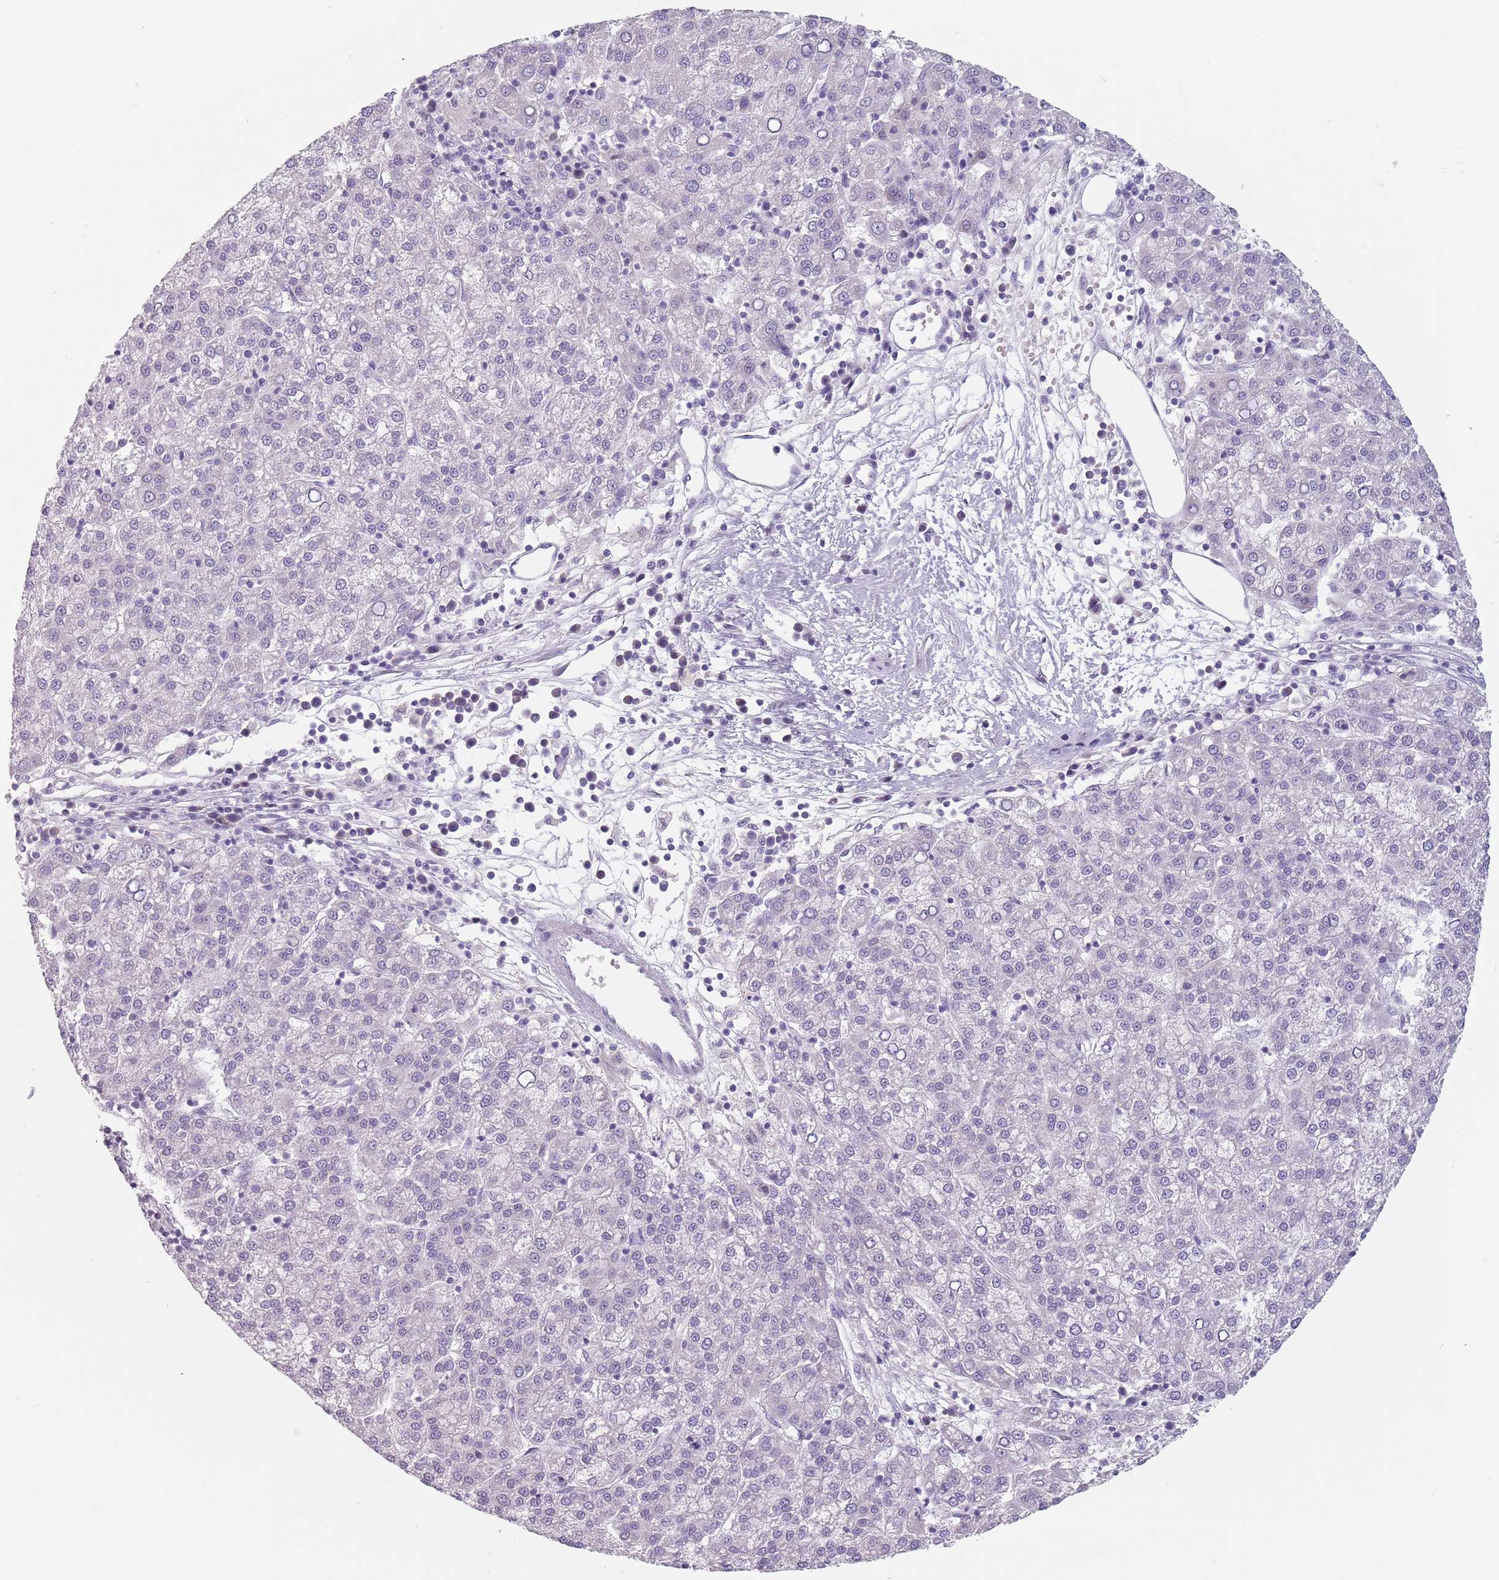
{"staining": {"intensity": "negative", "quantity": "none", "location": "none"}, "tissue": "liver cancer", "cell_type": "Tumor cells", "image_type": "cancer", "snomed": [{"axis": "morphology", "description": "Carcinoma, Hepatocellular, NOS"}, {"axis": "topography", "description": "Liver"}], "caption": "Immunohistochemistry image of neoplastic tissue: human hepatocellular carcinoma (liver) stained with DAB (3,3'-diaminobenzidine) reveals no significant protein expression in tumor cells.", "gene": "CEP19", "patient": {"sex": "female", "age": 58}}